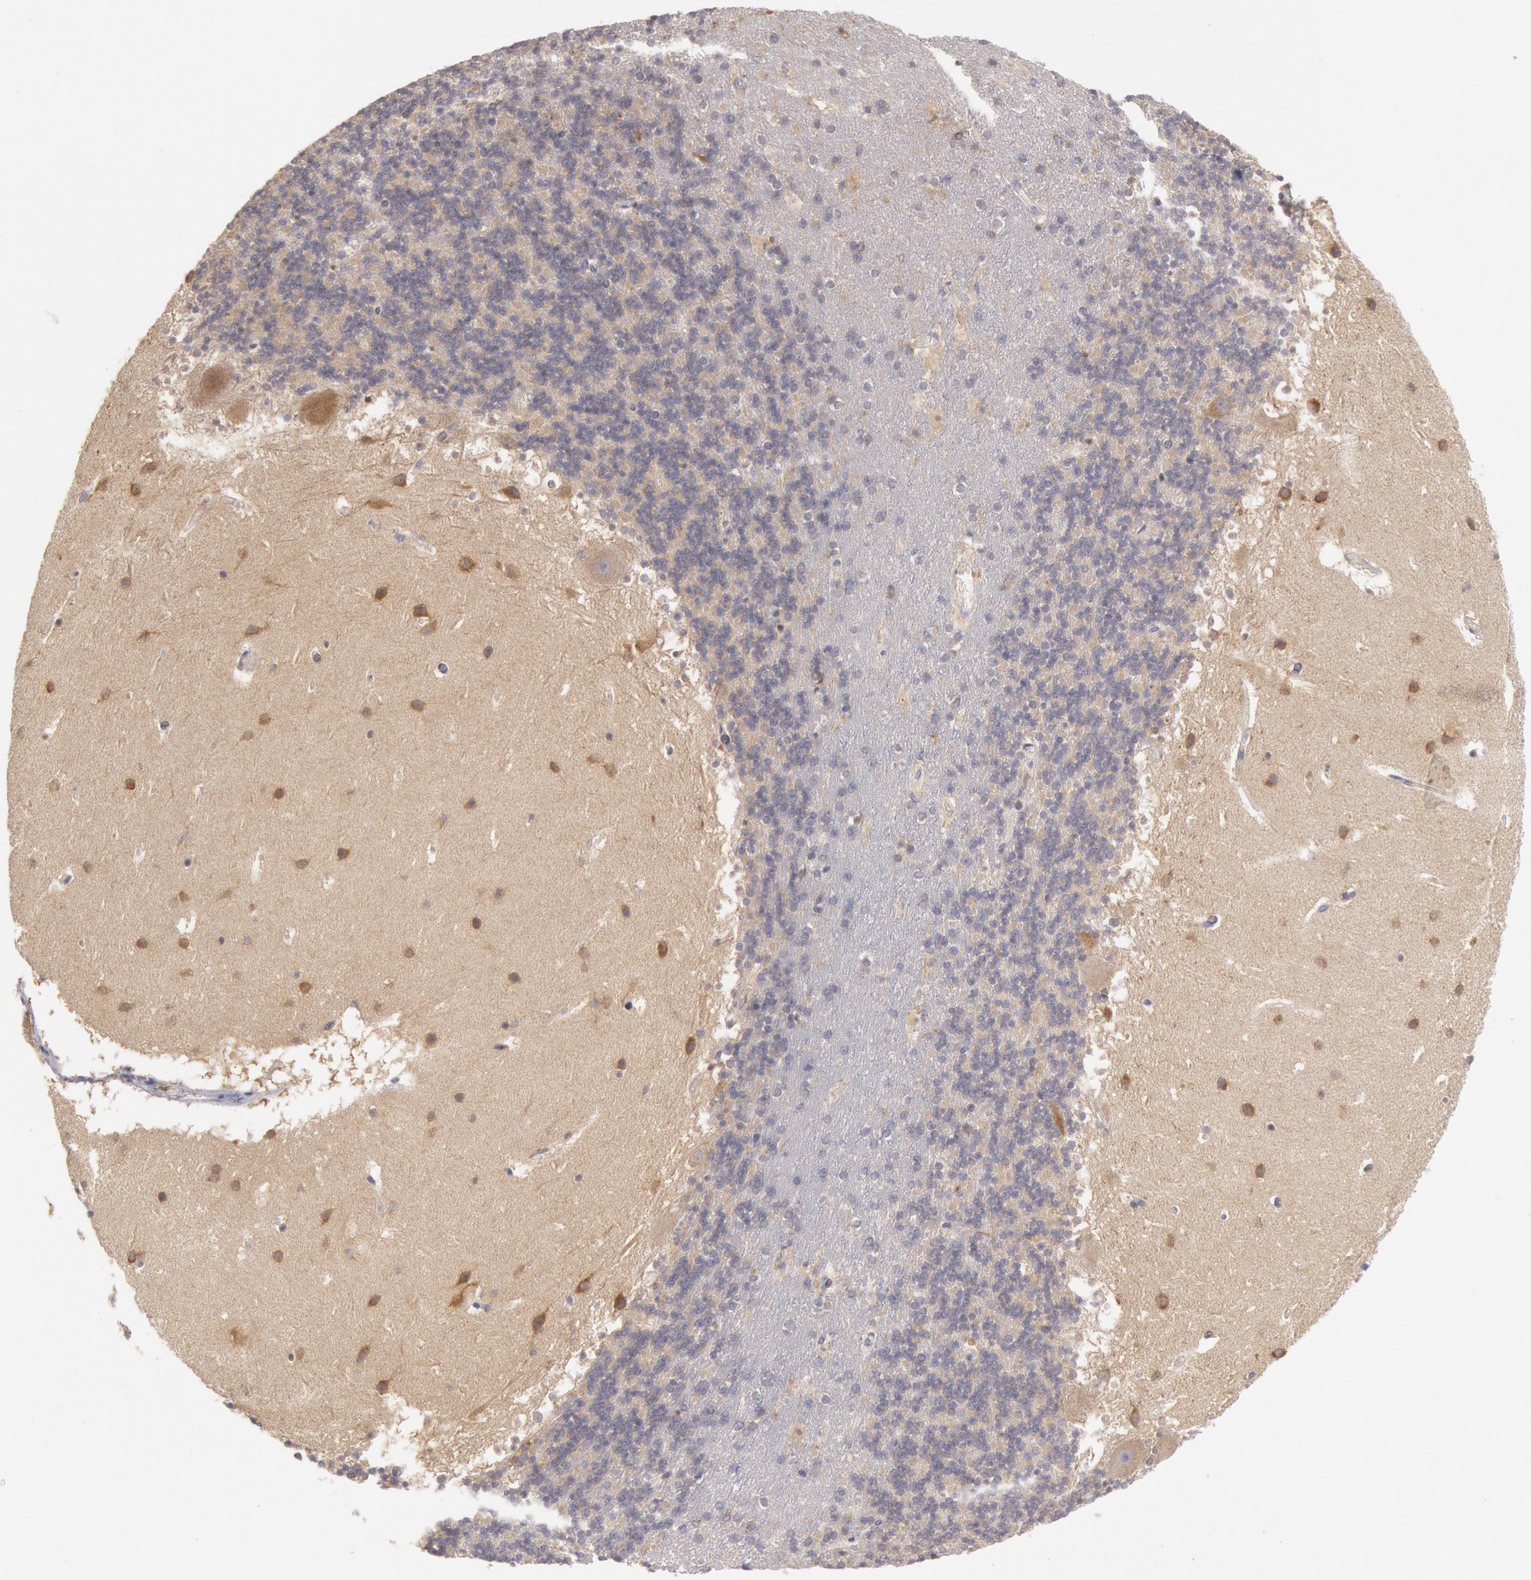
{"staining": {"intensity": "weak", "quantity": "25%-75%", "location": "cytoplasmic/membranous"}, "tissue": "cerebellum", "cell_type": "Cells in granular layer", "image_type": "normal", "snomed": [{"axis": "morphology", "description": "Normal tissue, NOS"}, {"axis": "topography", "description": "Cerebellum"}], "caption": "Immunohistochemical staining of benign human cerebellum exhibits 25%-75% levels of weak cytoplasmic/membranous protein positivity in approximately 25%-75% of cells in granular layer.", "gene": "PIK3R1", "patient": {"sex": "male", "age": 45}}